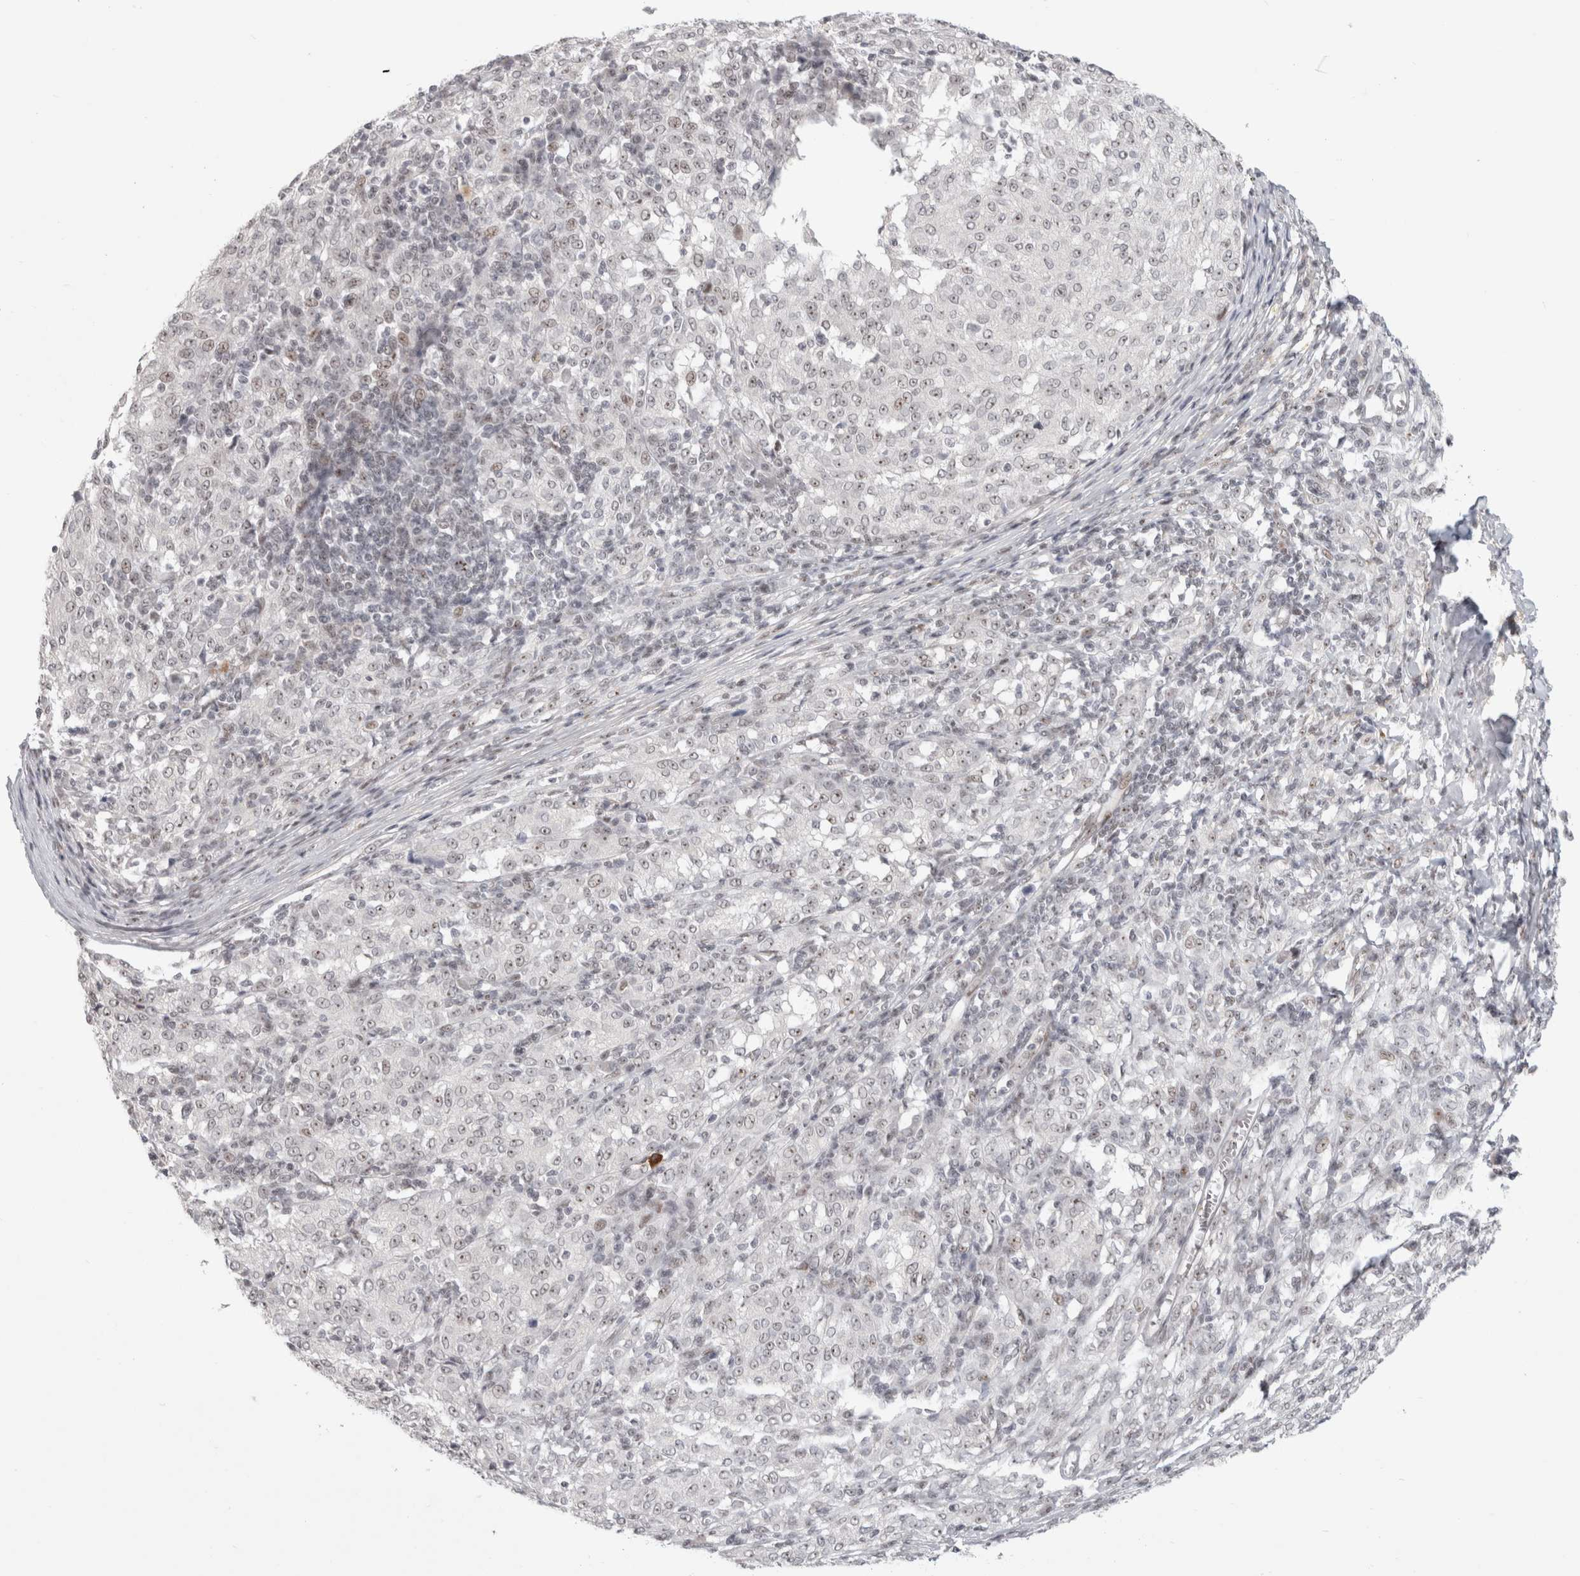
{"staining": {"intensity": "negative", "quantity": "none", "location": "none"}, "tissue": "melanoma", "cell_type": "Tumor cells", "image_type": "cancer", "snomed": [{"axis": "morphology", "description": "Malignant melanoma, NOS"}, {"axis": "topography", "description": "Skin"}], "caption": "This is a histopathology image of IHC staining of malignant melanoma, which shows no expression in tumor cells.", "gene": "SENP6", "patient": {"sex": "female", "age": 72}}